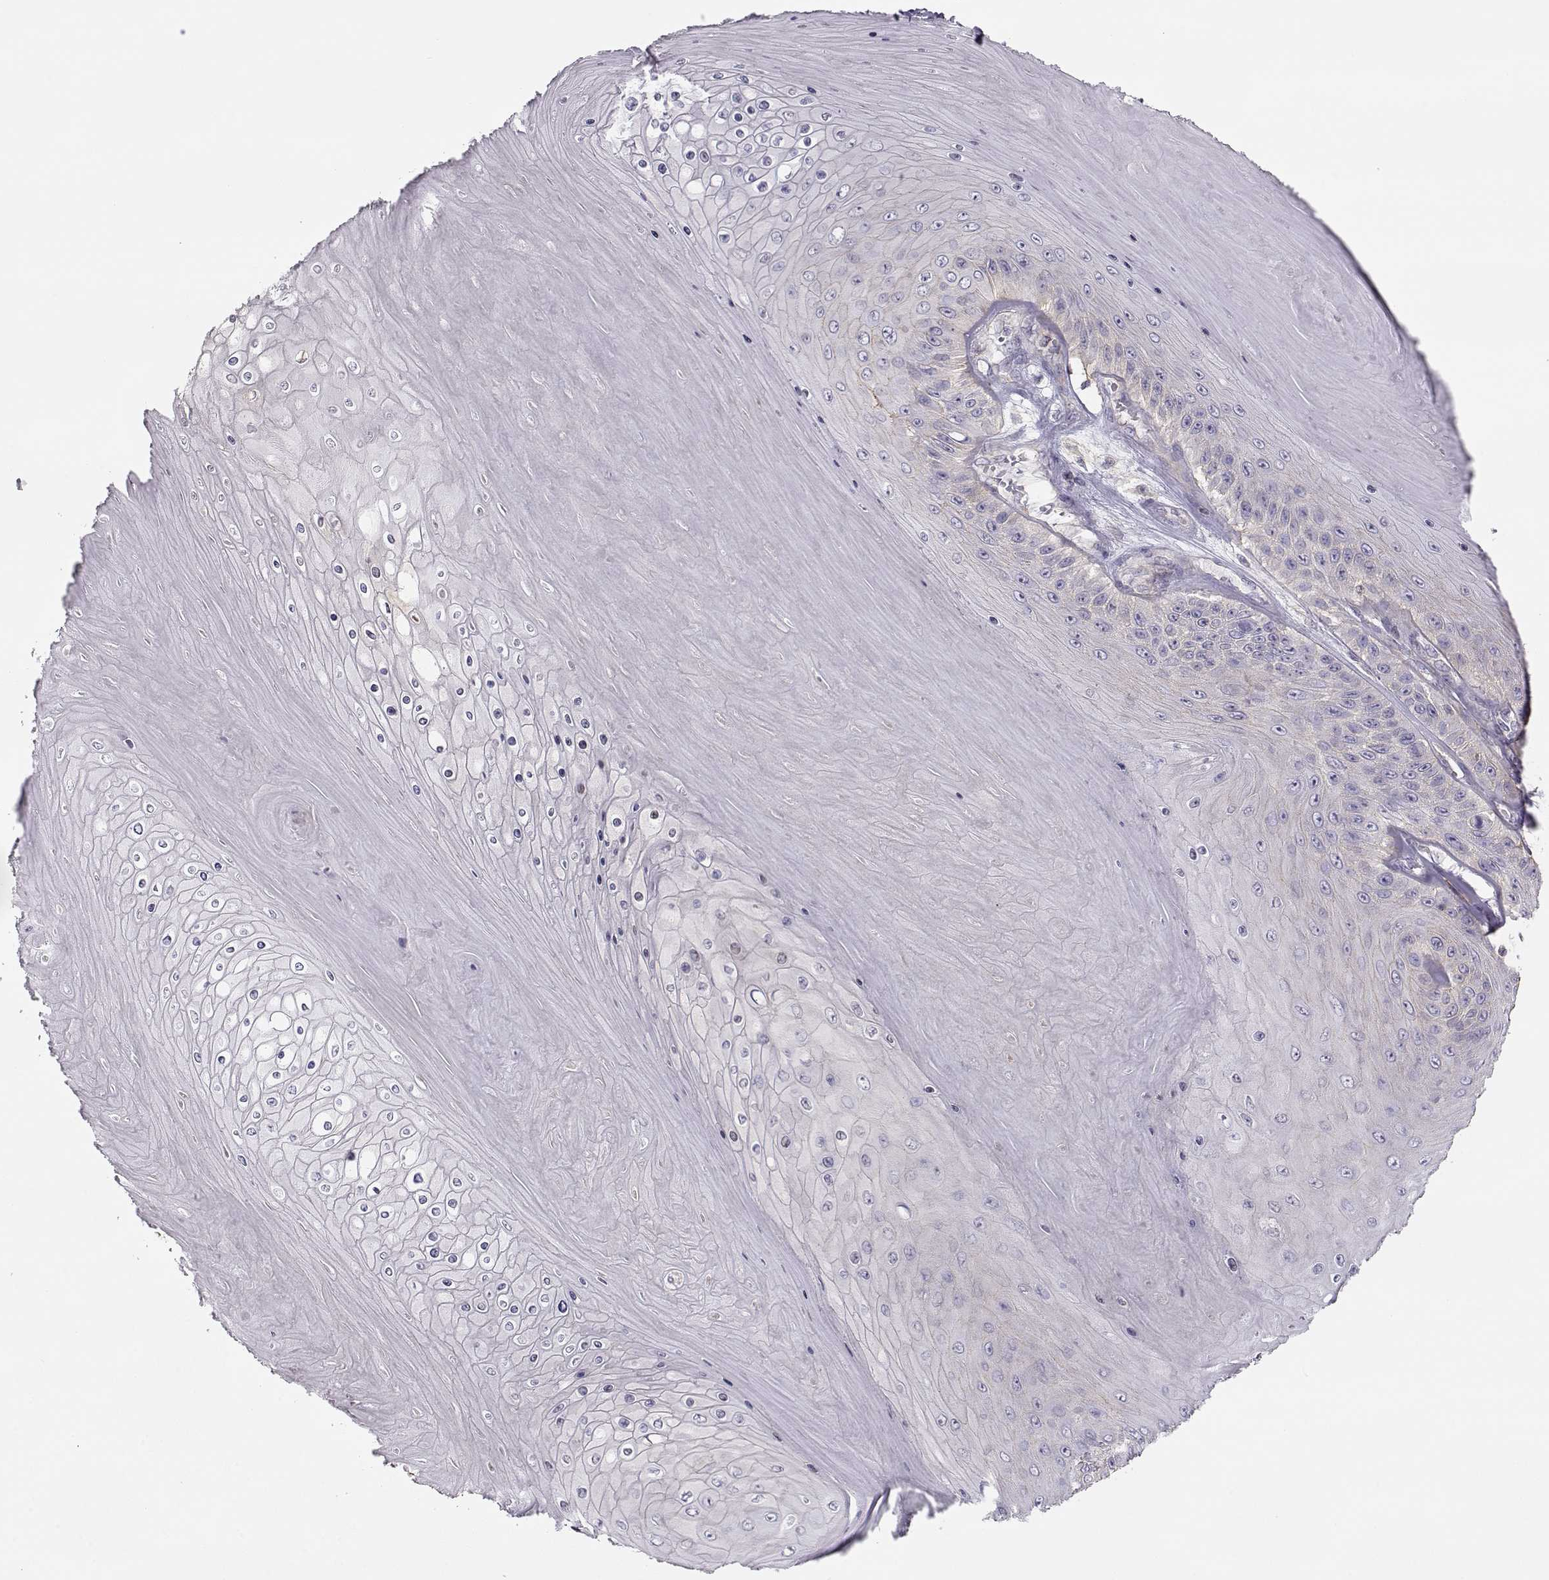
{"staining": {"intensity": "negative", "quantity": "none", "location": "none"}, "tissue": "skin cancer", "cell_type": "Tumor cells", "image_type": "cancer", "snomed": [{"axis": "morphology", "description": "Squamous cell carcinoma, NOS"}, {"axis": "topography", "description": "Skin"}], "caption": "Protein analysis of skin cancer (squamous cell carcinoma) demonstrates no significant staining in tumor cells.", "gene": "DAPL1", "patient": {"sex": "male", "age": 62}}